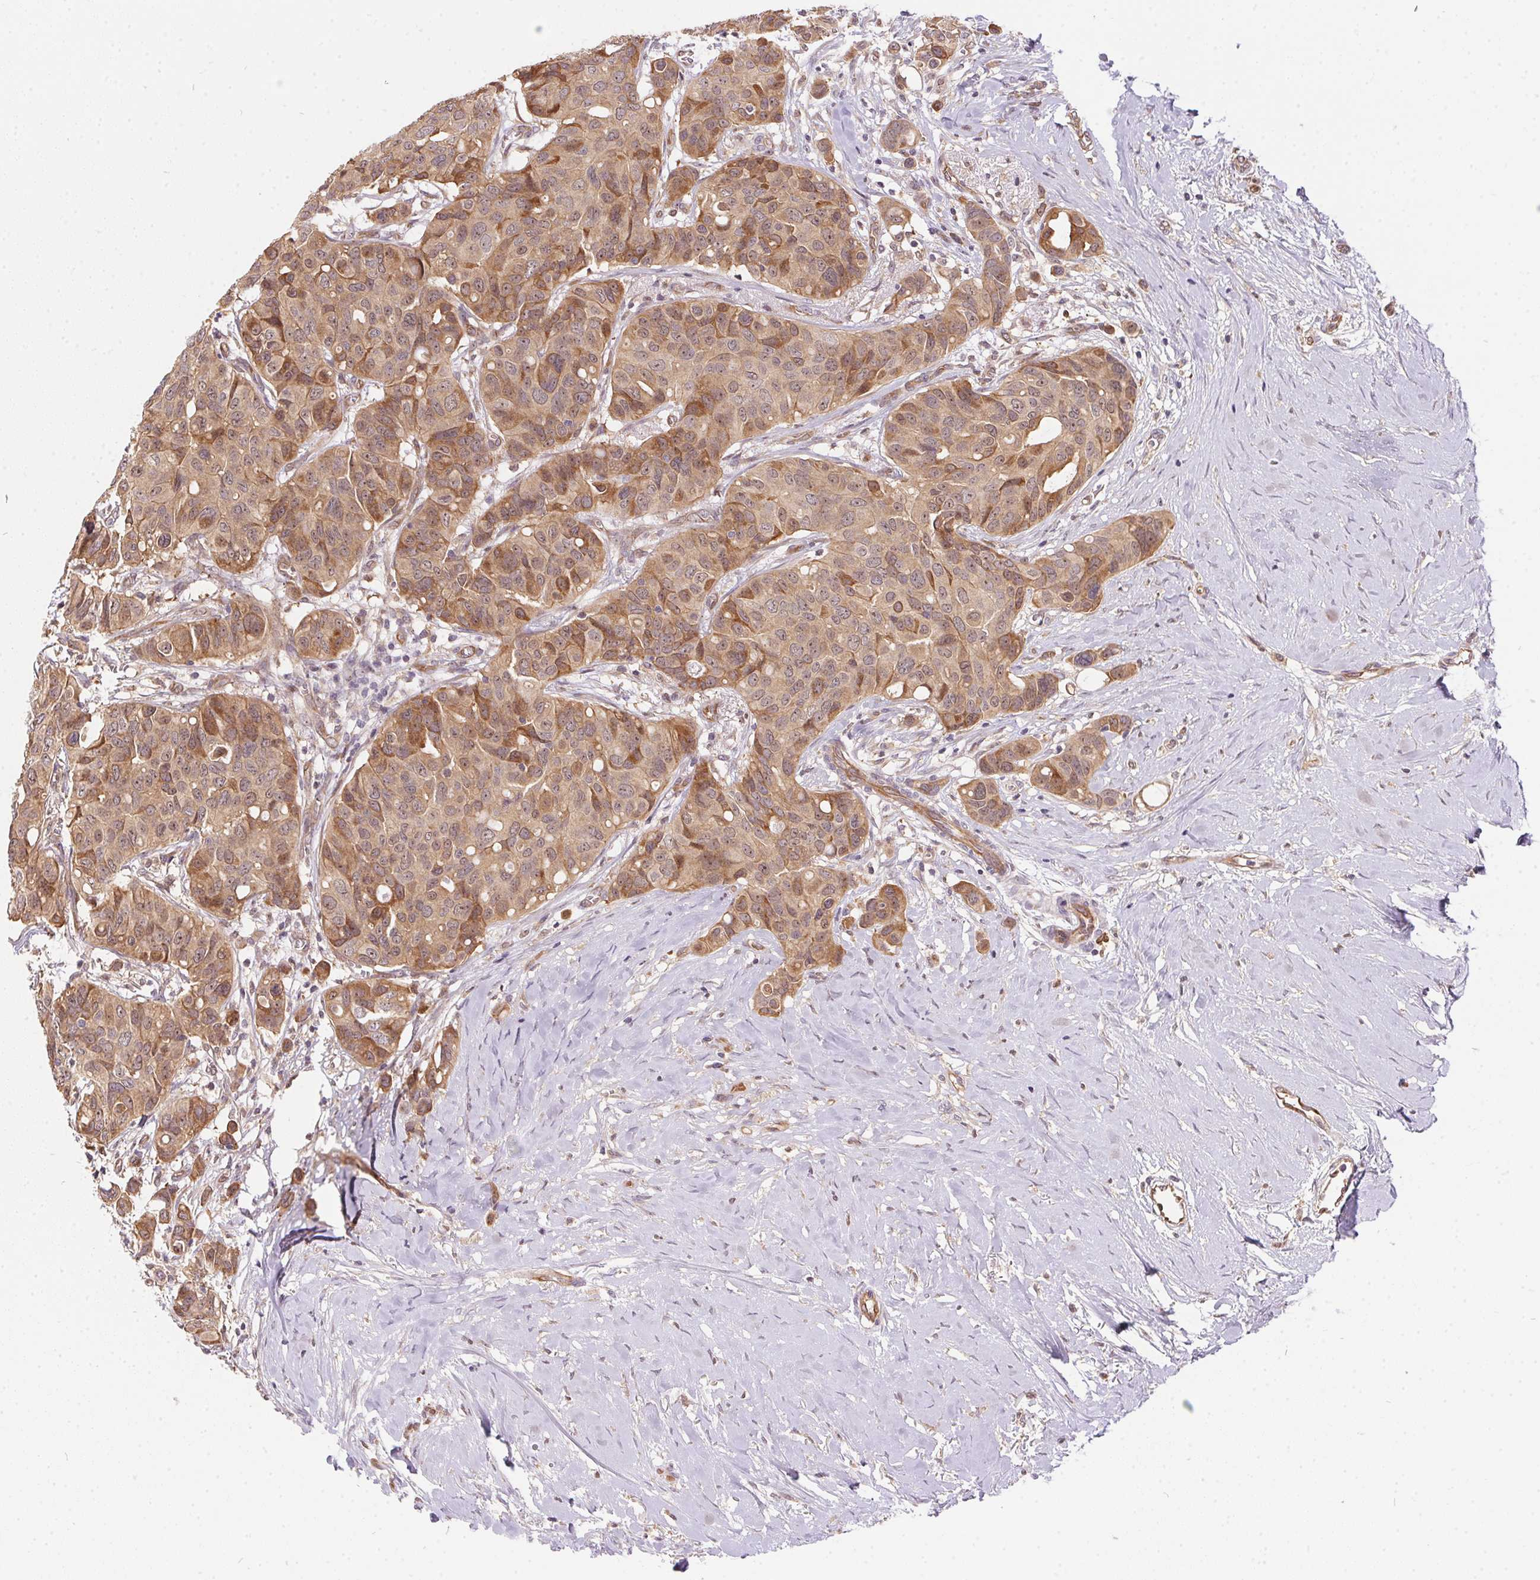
{"staining": {"intensity": "weak", "quantity": ">75%", "location": "cytoplasmic/membranous,nuclear"}, "tissue": "breast cancer", "cell_type": "Tumor cells", "image_type": "cancer", "snomed": [{"axis": "morphology", "description": "Duct carcinoma"}, {"axis": "topography", "description": "Breast"}], "caption": "Immunohistochemistry (DAB (3,3'-diaminobenzidine)) staining of human invasive ductal carcinoma (breast) displays weak cytoplasmic/membranous and nuclear protein expression in about >75% of tumor cells.", "gene": "NUDT16", "patient": {"sex": "female", "age": 54}}